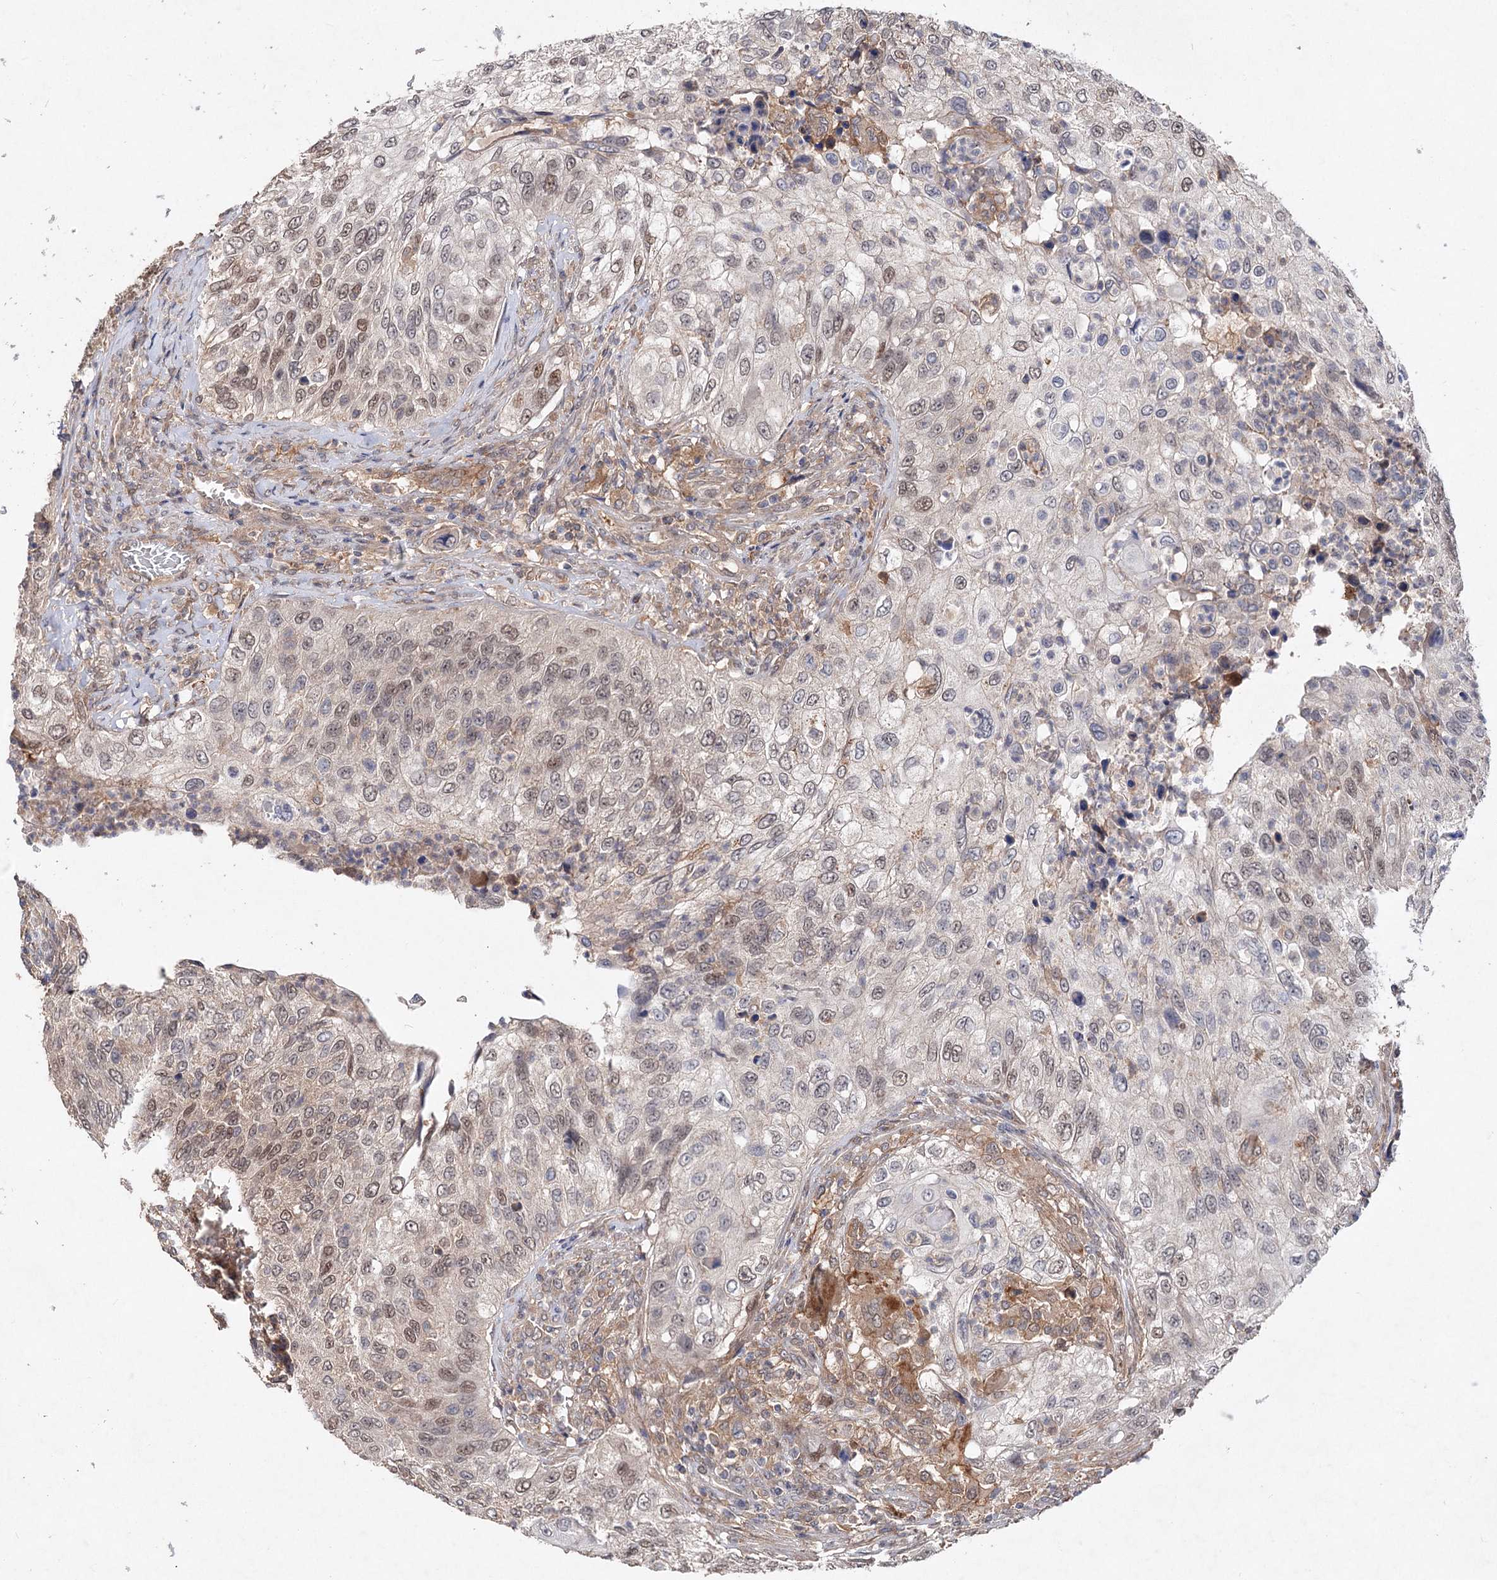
{"staining": {"intensity": "weak", "quantity": ">75%", "location": "nuclear"}, "tissue": "urothelial cancer", "cell_type": "Tumor cells", "image_type": "cancer", "snomed": [{"axis": "morphology", "description": "Urothelial carcinoma, High grade"}, {"axis": "topography", "description": "Urinary bladder"}], "caption": "Human urothelial cancer stained with a brown dye displays weak nuclear positive expression in about >75% of tumor cells.", "gene": "NUDCD2", "patient": {"sex": "female", "age": 60}}